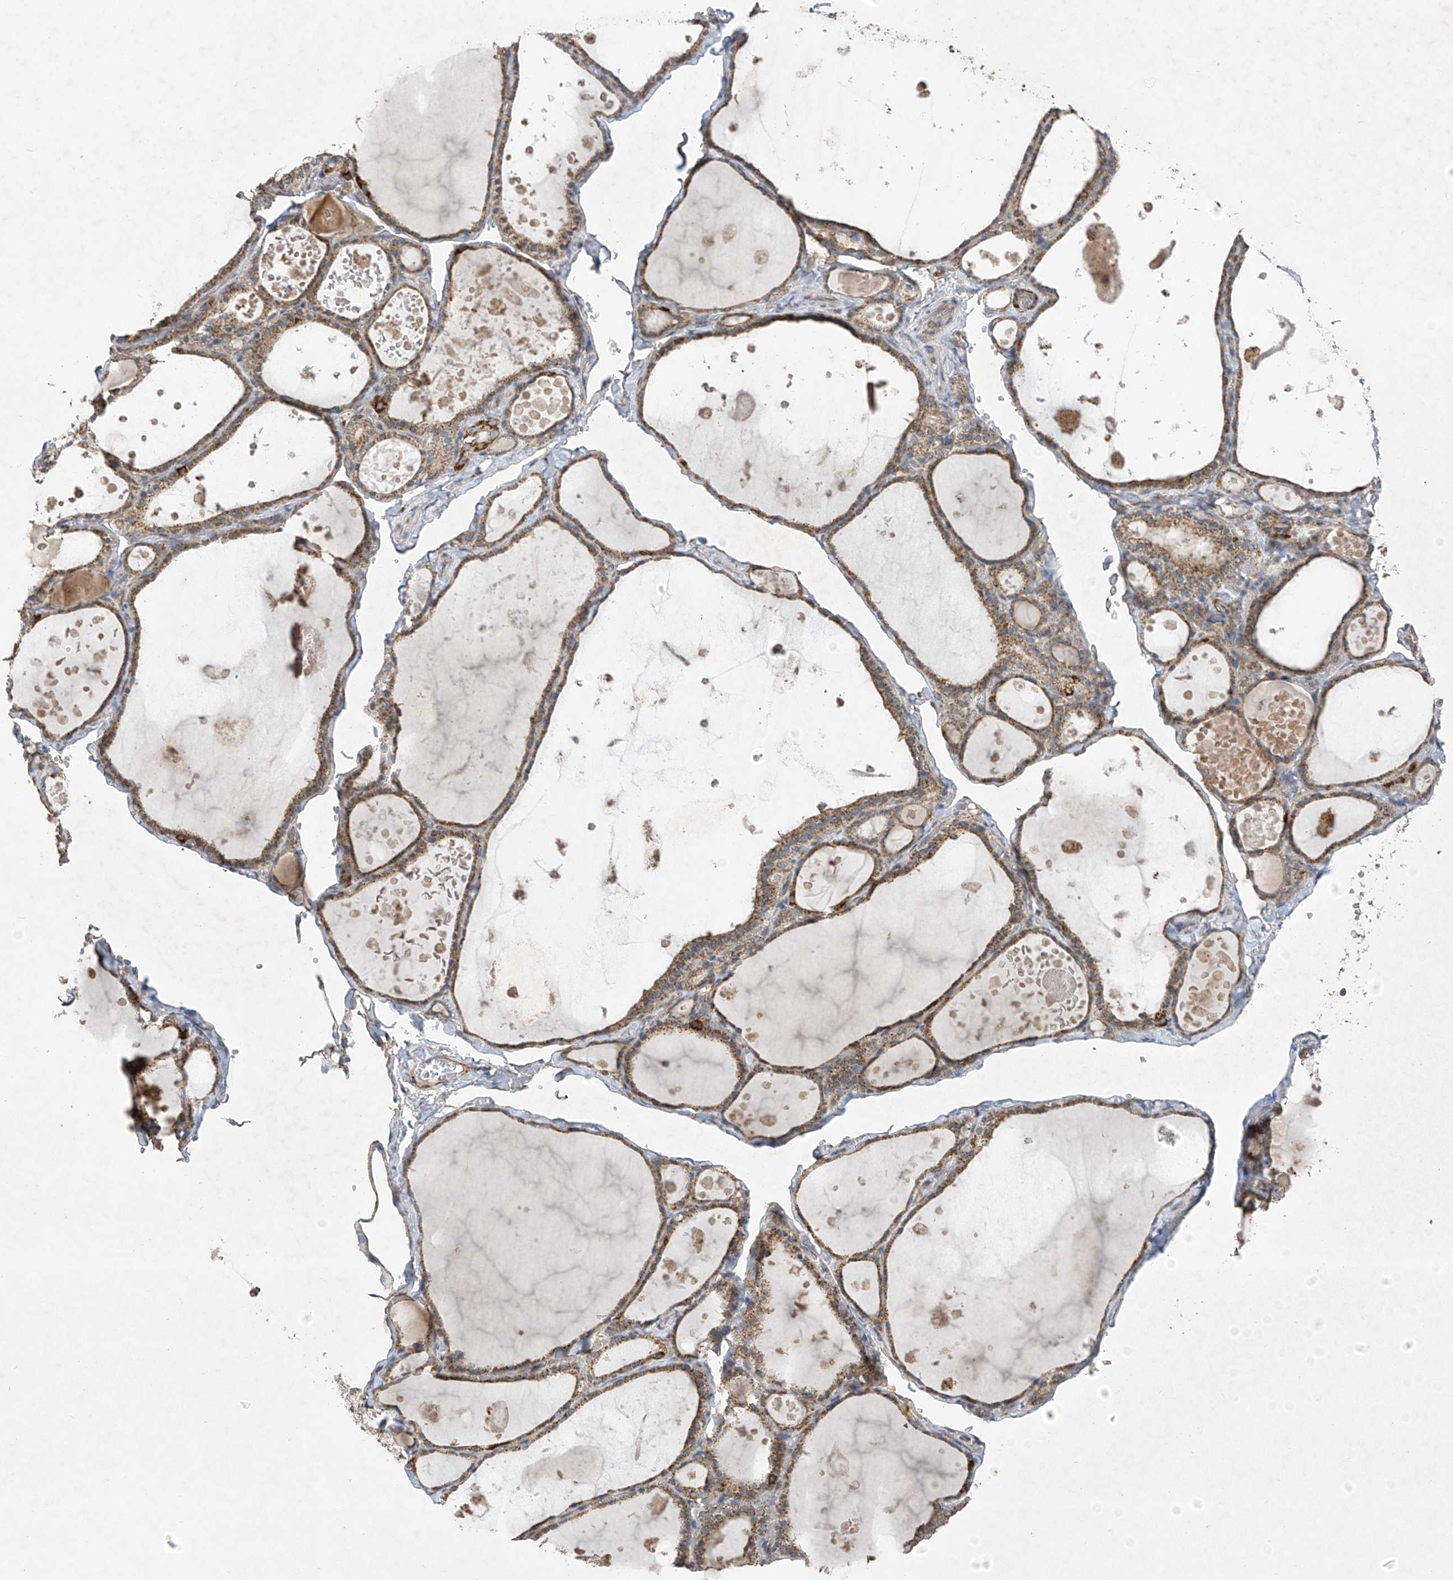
{"staining": {"intensity": "moderate", "quantity": "25%-75%", "location": "cytoplasmic/membranous"}, "tissue": "thyroid gland", "cell_type": "Glandular cells", "image_type": "normal", "snomed": [{"axis": "morphology", "description": "Normal tissue, NOS"}, {"axis": "topography", "description": "Thyroid gland"}], "caption": "A brown stain labels moderate cytoplasmic/membranous expression of a protein in glandular cells of normal thyroid gland. (DAB (3,3'-diaminobenzidine) IHC, brown staining for protein, blue staining for nuclei).", "gene": "UQCC1", "patient": {"sex": "male", "age": 56}}